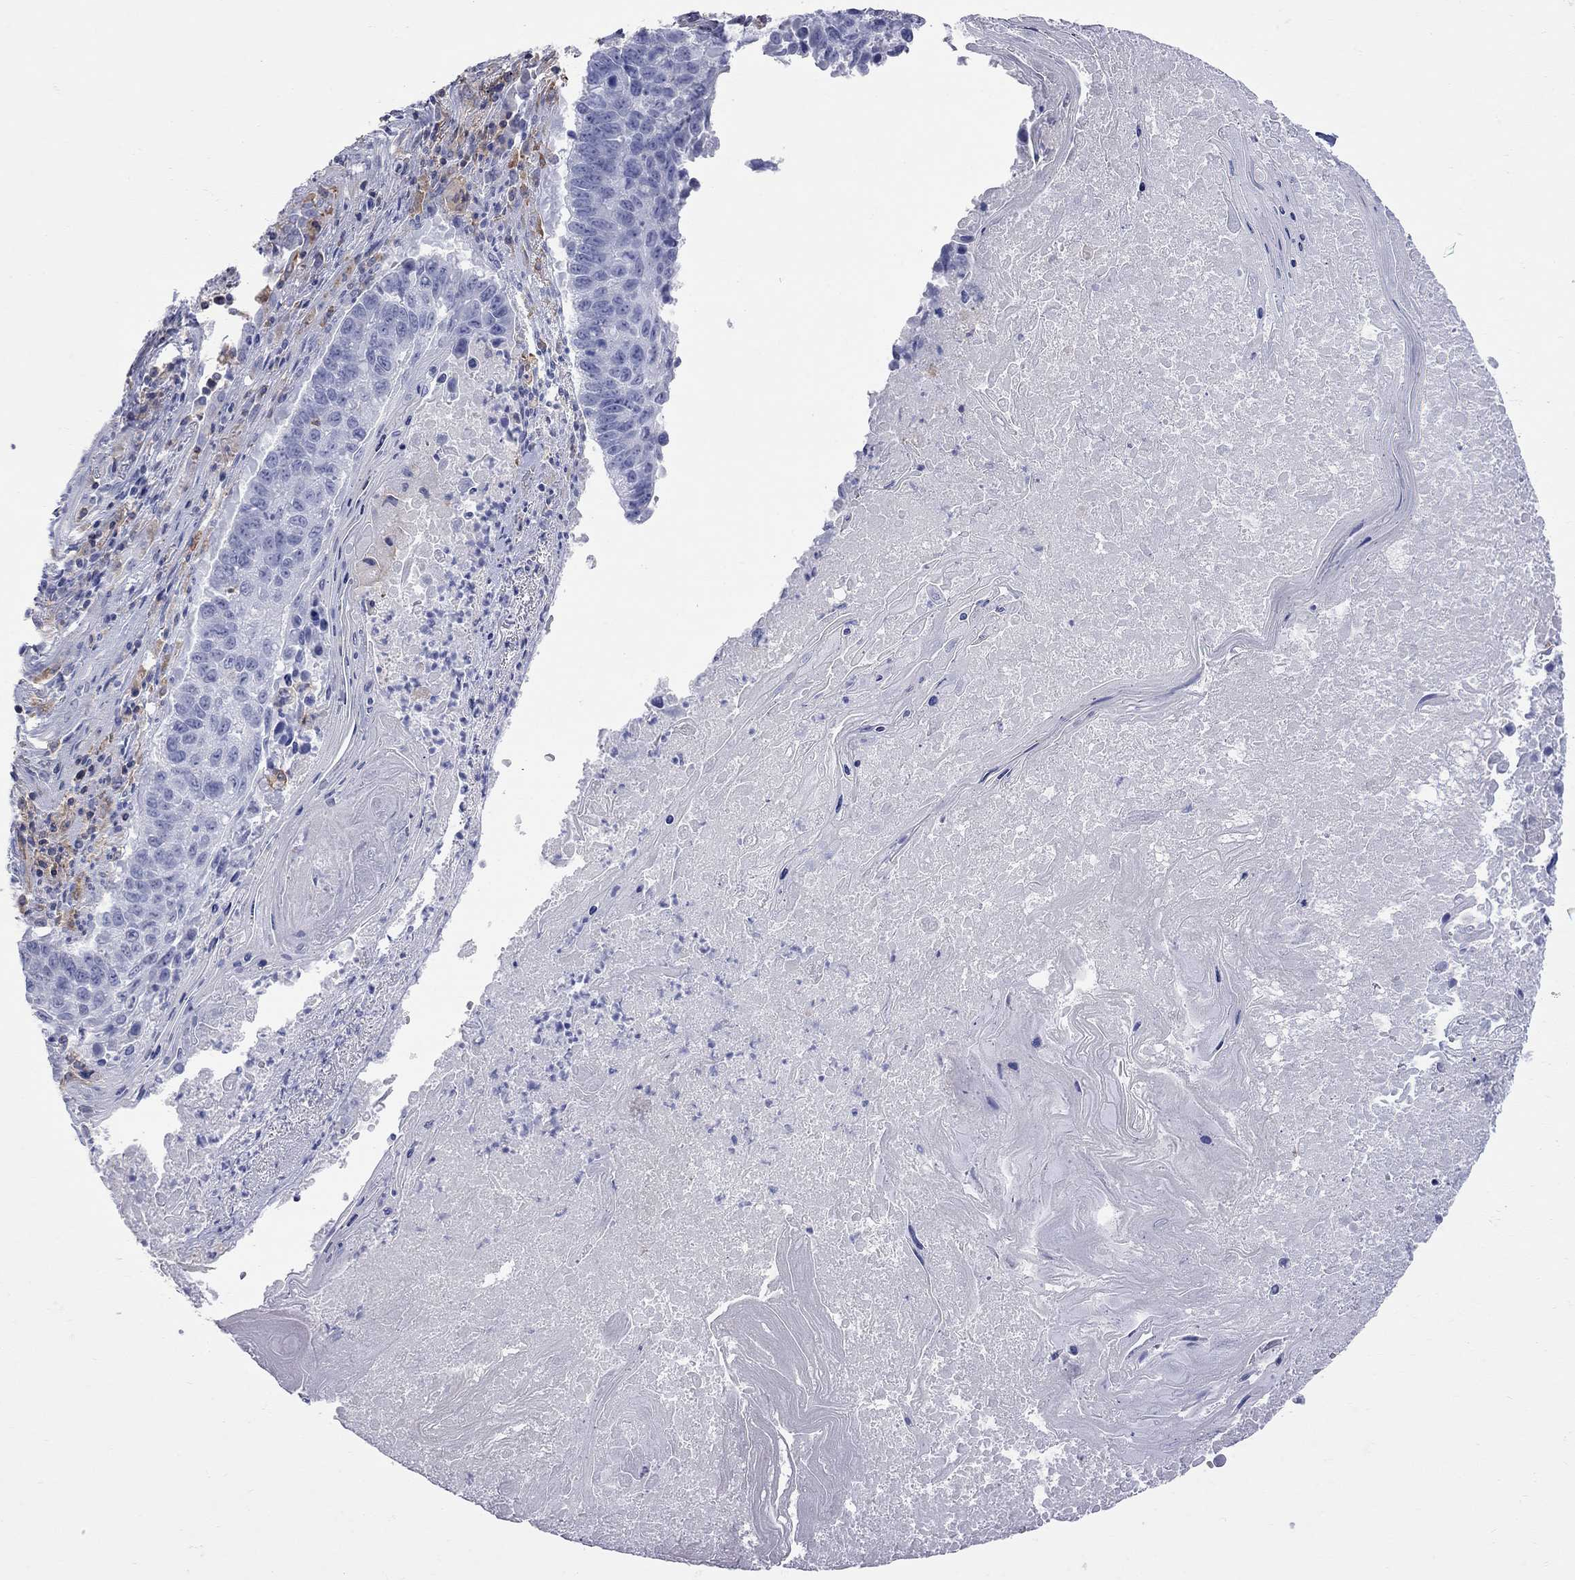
{"staining": {"intensity": "negative", "quantity": "none", "location": "none"}, "tissue": "lung cancer", "cell_type": "Tumor cells", "image_type": "cancer", "snomed": [{"axis": "morphology", "description": "Squamous cell carcinoma, NOS"}, {"axis": "topography", "description": "Lung"}], "caption": "Histopathology image shows no protein staining in tumor cells of lung squamous cell carcinoma tissue.", "gene": "ABI3", "patient": {"sex": "male", "age": 73}}